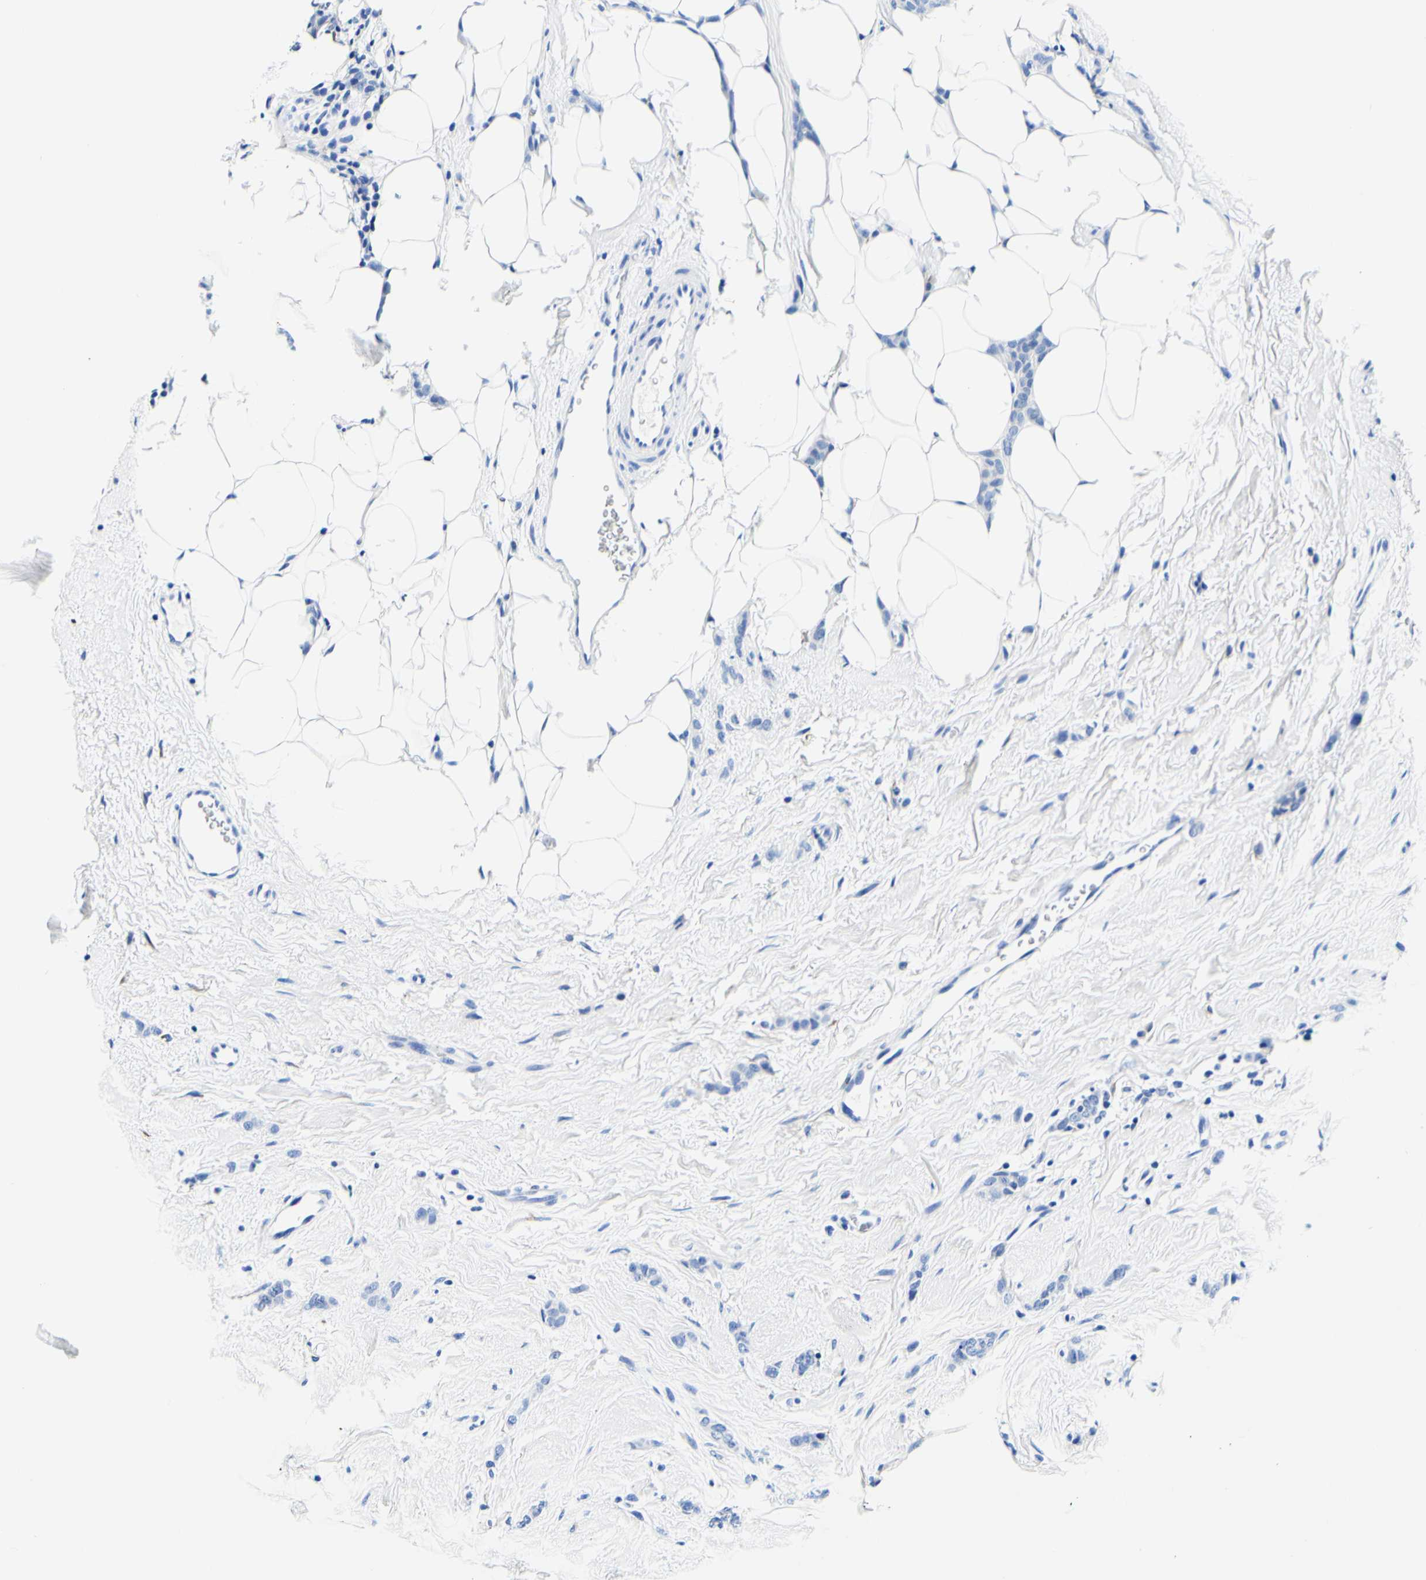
{"staining": {"intensity": "negative", "quantity": "none", "location": "none"}, "tissue": "breast cancer", "cell_type": "Tumor cells", "image_type": "cancer", "snomed": [{"axis": "morphology", "description": "Lobular carcinoma"}, {"axis": "topography", "description": "Skin"}, {"axis": "topography", "description": "Breast"}], "caption": "Protein analysis of lobular carcinoma (breast) exhibits no significant staining in tumor cells. (DAB IHC, high magnification).", "gene": "P4HB", "patient": {"sex": "female", "age": 46}}